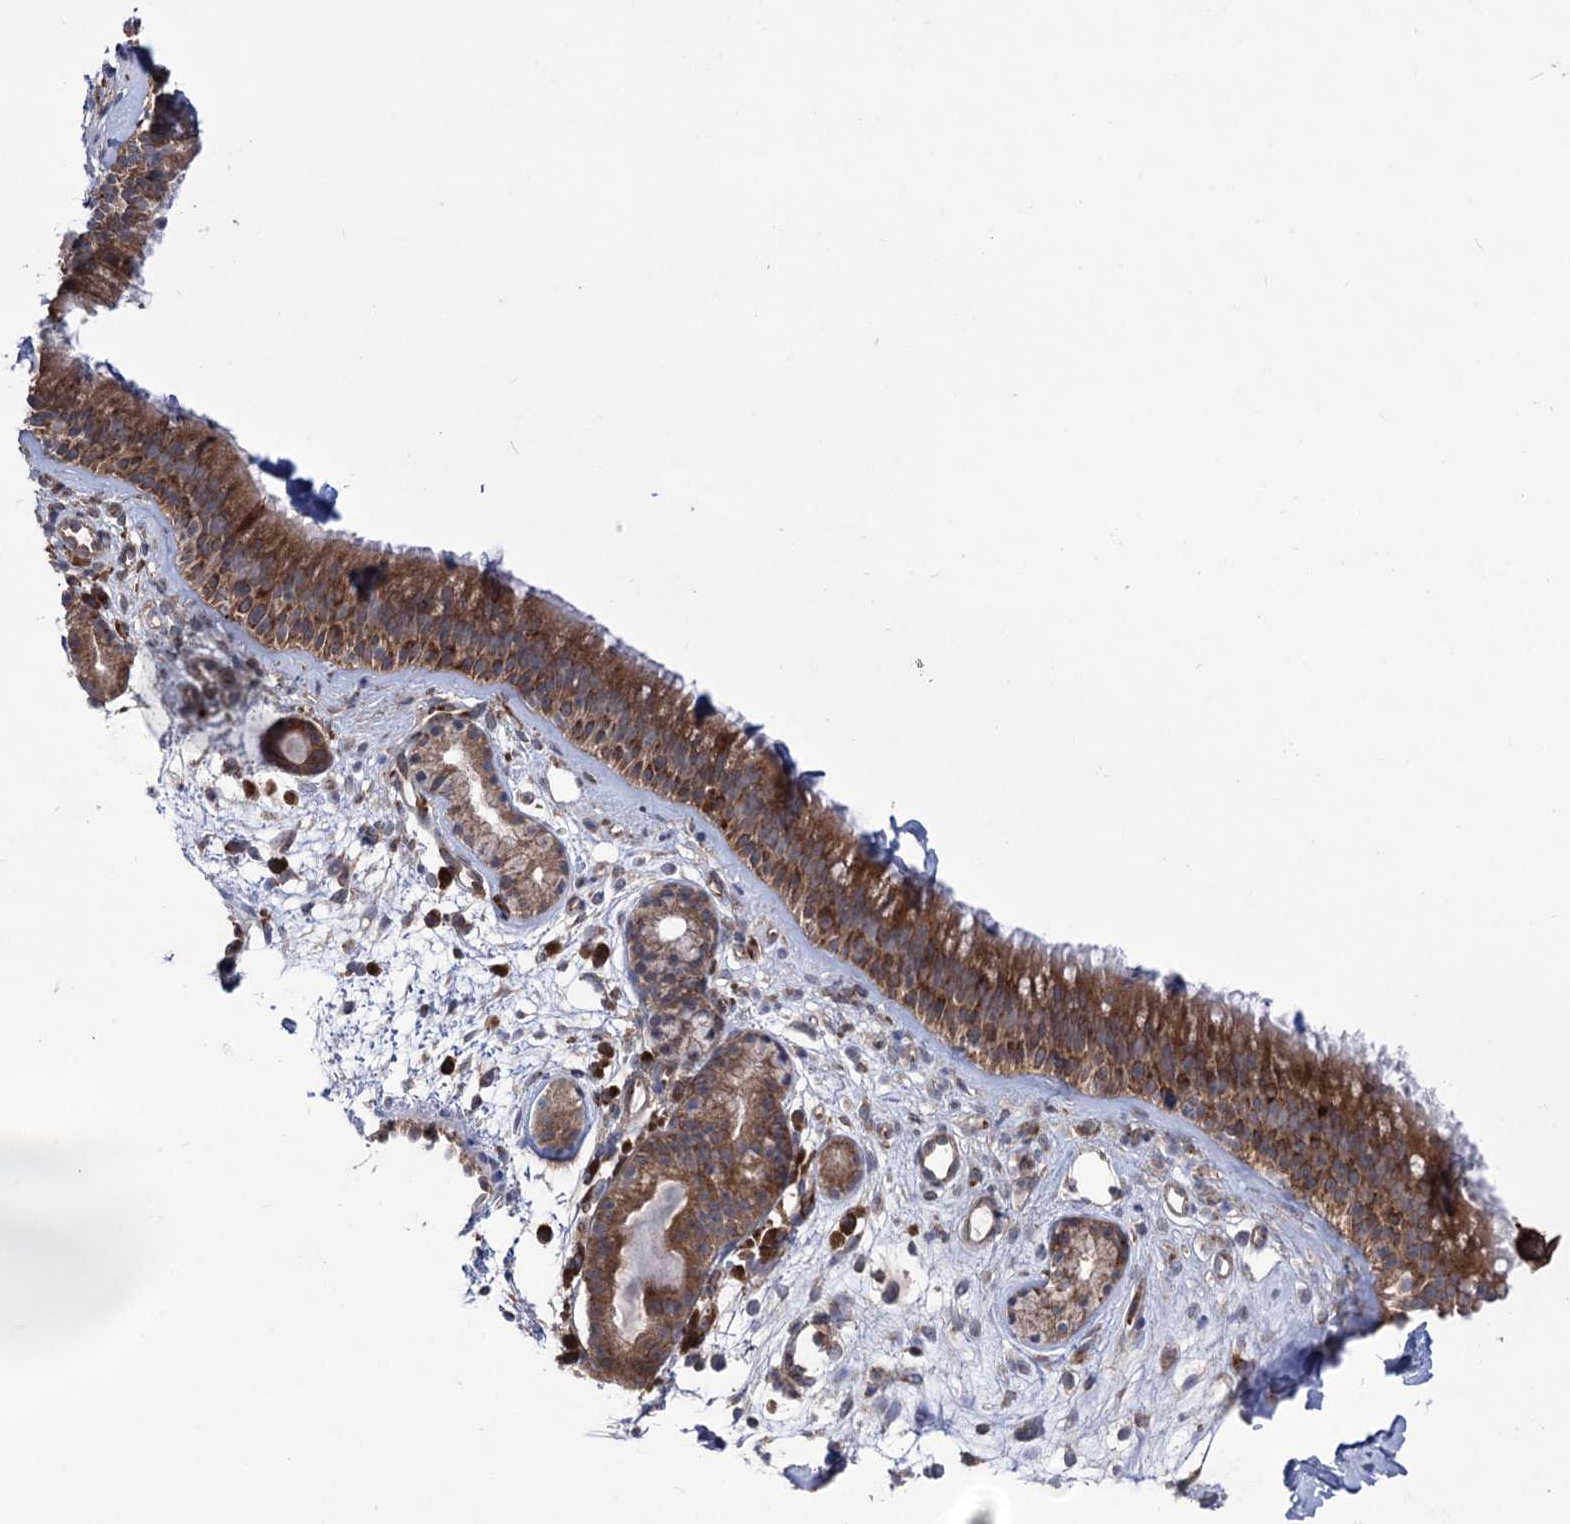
{"staining": {"intensity": "moderate", "quantity": ">75%", "location": "cytoplasmic/membranous"}, "tissue": "nasopharynx", "cell_type": "Respiratory epithelial cells", "image_type": "normal", "snomed": [{"axis": "morphology", "description": "Normal tissue, NOS"}, {"axis": "morphology", "description": "Inflammation, NOS"}, {"axis": "morphology", "description": "Malignant melanoma, Metastatic site"}, {"axis": "topography", "description": "Nasopharynx"}], "caption": "Immunohistochemistry (DAB (3,3'-diaminobenzidine)) staining of unremarkable human nasopharynx shows moderate cytoplasmic/membranous protein expression in approximately >75% of respiratory epithelial cells. (Stains: DAB in brown, nuclei in blue, Microscopy: brightfield microscopy at high magnification).", "gene": "ZNF622", "patient": {"sex": "male", "age": 70}}